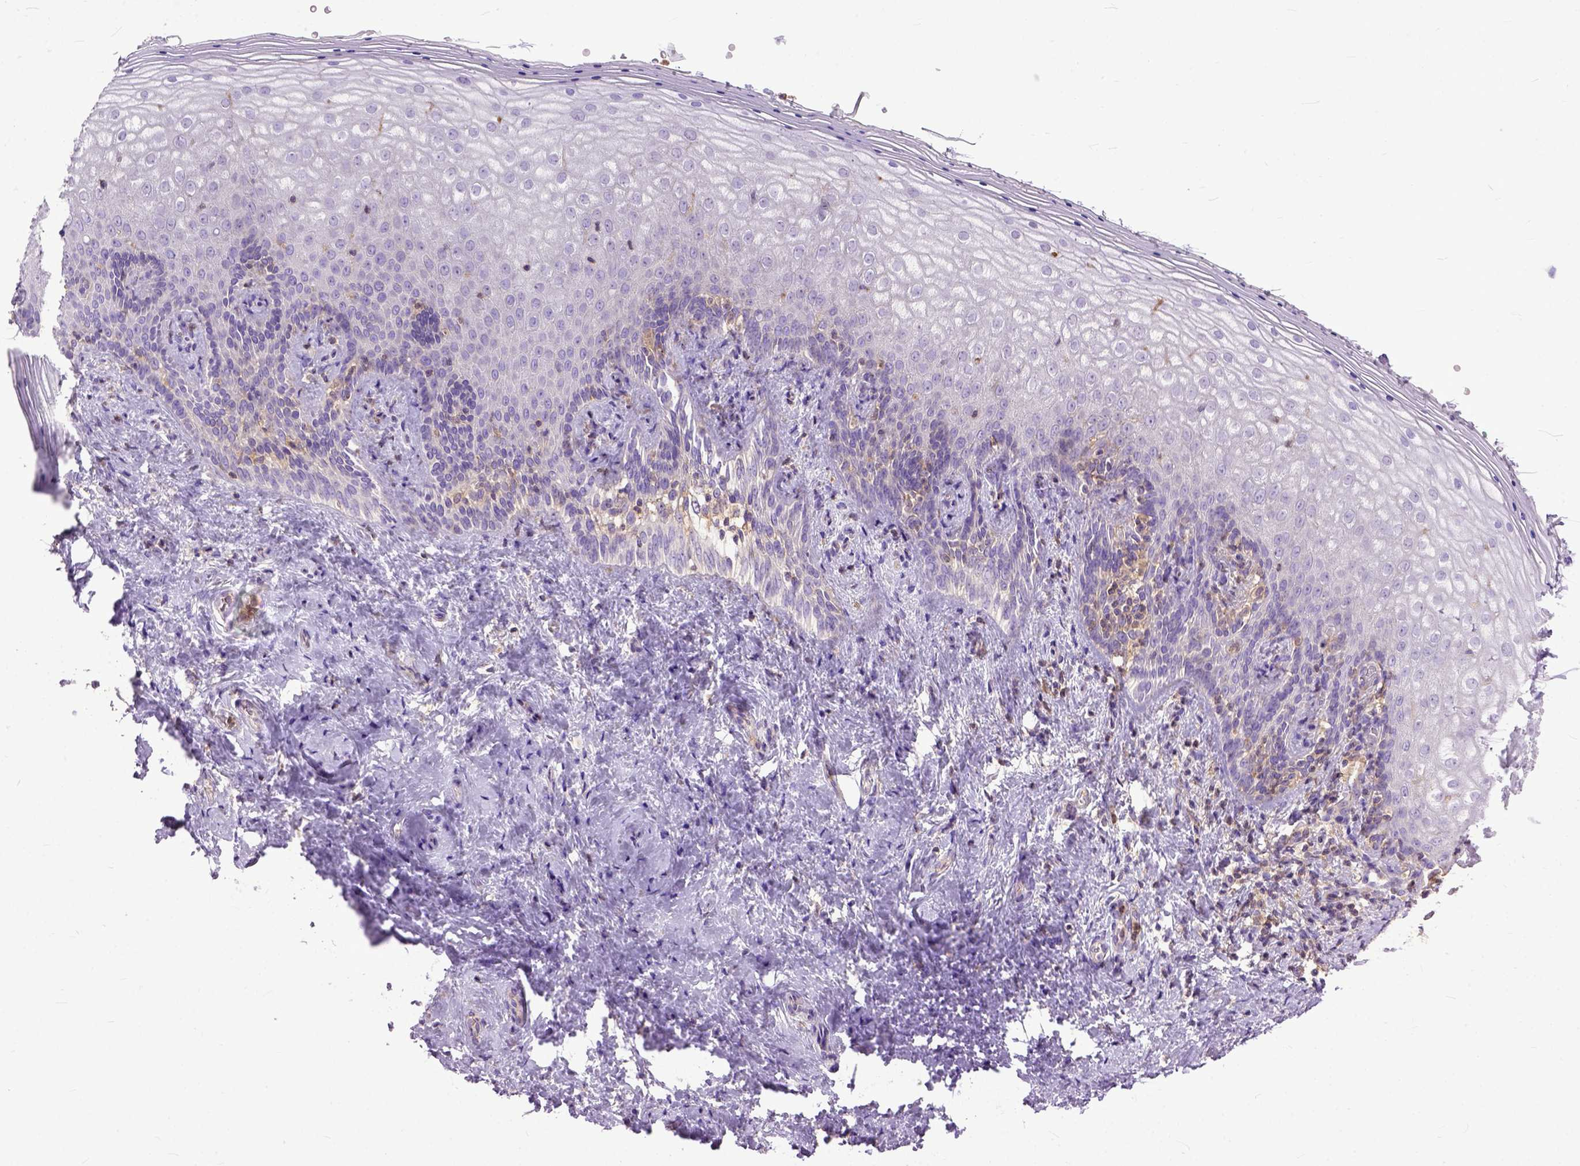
{"staining": {"intensity": "weak", "quantity": "<25%", "location": "cytoplasmic/membranous"}, "tissue": "vagina", "cell_type": "Squamous epithelial cells", "image_type": "normal", "snomed": [{"axis": "morphology", "description": "Normal tissue, NOS"}, {"axis": "topography", "description": "Vagina"}], "caption": "High power microscopy histopathology image of an IHC image of normal vagina, revealing no significant staining in squamous epithelial cells.", "gene": "NAMPT", "patient": {"sex": "female", "age": 42}}